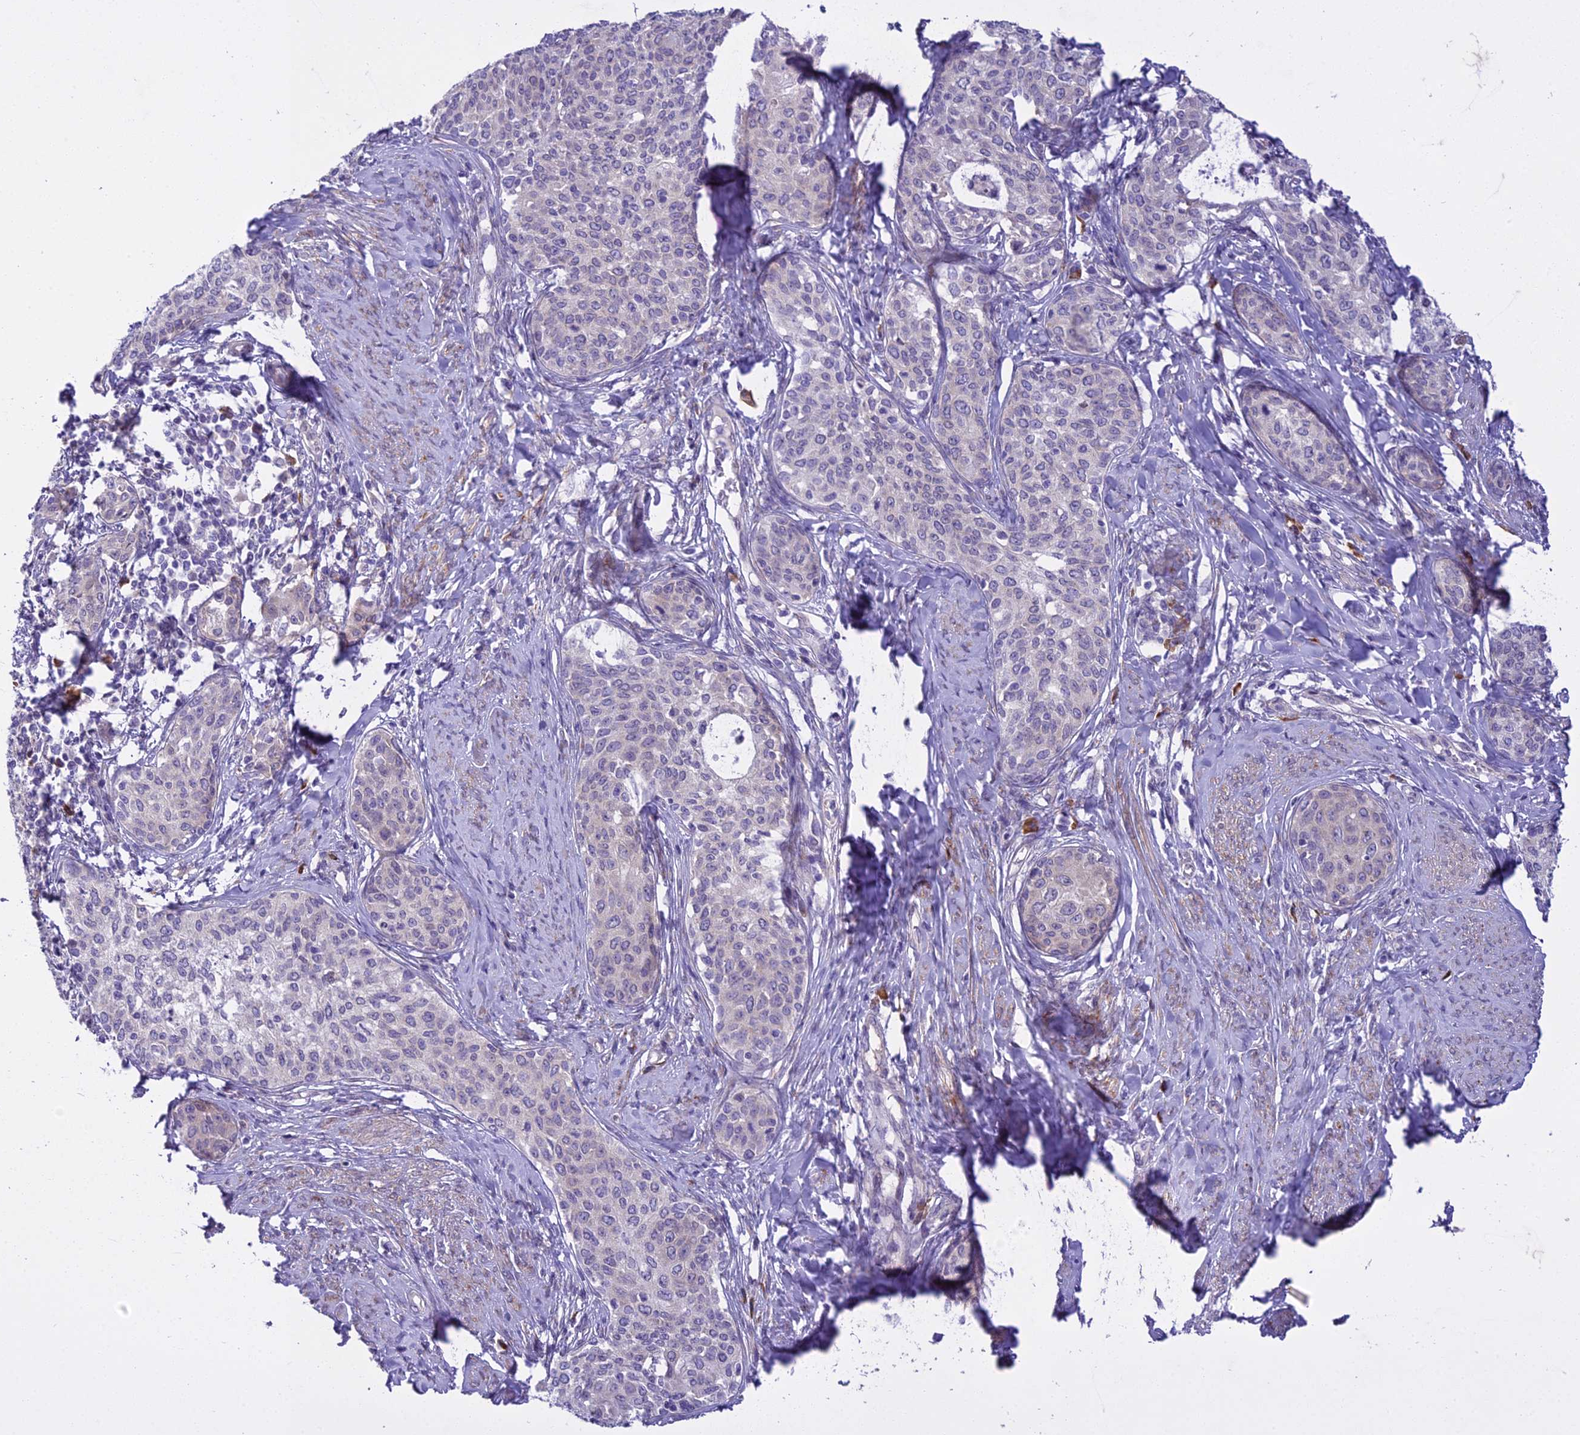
{"staining": {"intensity": "negative", "quantity": "none", "location": "none"}, "tissue": "cervical cancer", "cell_type": "Tumor cells", "image_type": "cancer", "snomed": [{"axis": "morphology", "description": "Squamous cell carcinoma, NOS"}, {"axis": "morphology", "description": "Adenocarcinoma, NOS"}, {"axis": "topography", "description": "Cervix"}], "caption": "DAB immunohistochemical staining of cervical adenocarcinoma reveals no significant positivity in tumor cells.", "gene": "NEURL2", "patient": {"sex": "female", "age": 52}}